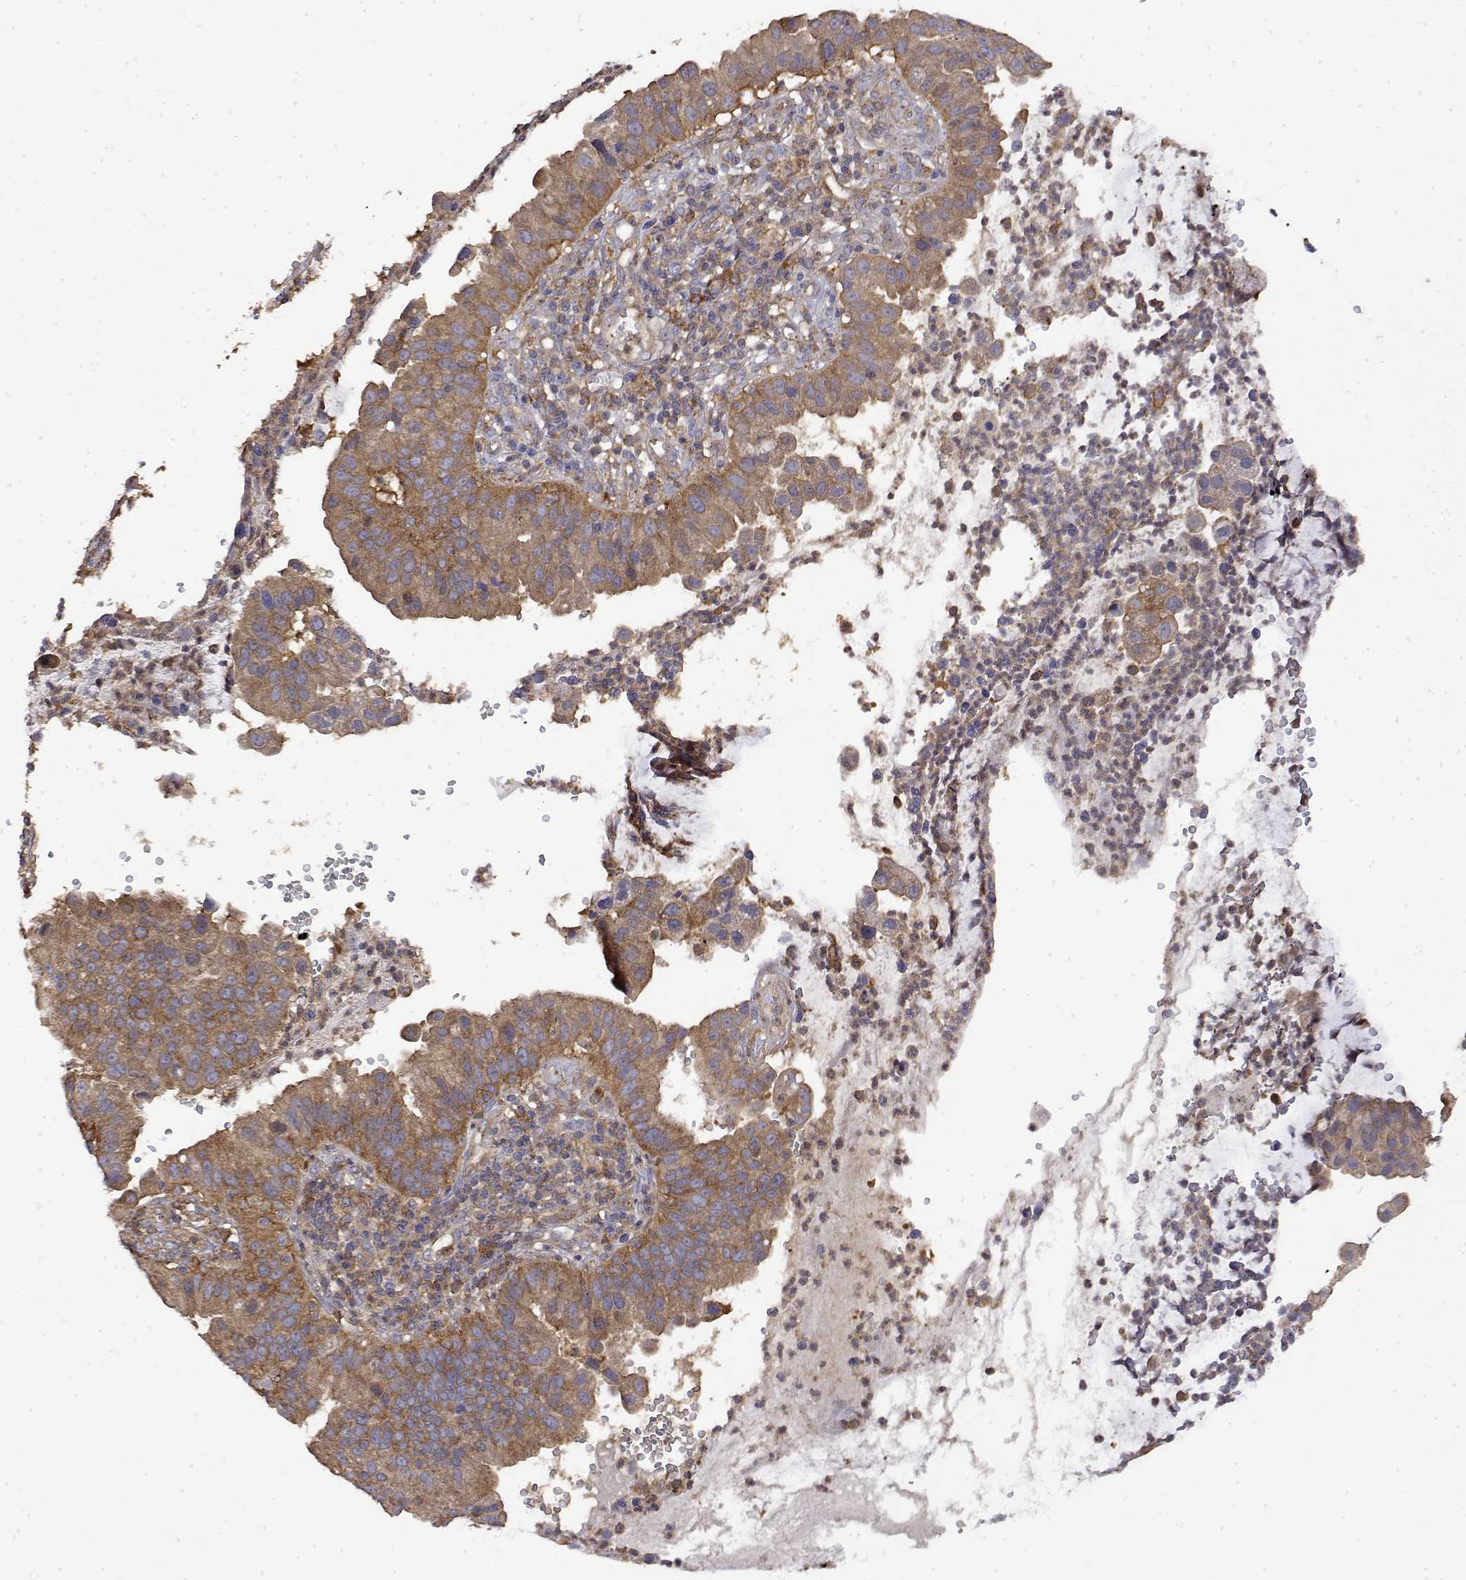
{"staining": {"intensity": "moderate", "quantity": ">75%", "location": "cytoplasmic/membranous"}, "tissue": "cervical cancer", "cell_type": "Tumor cells", "image_type": "cancer", "snomed": [{"axis": "morphology", "description": "Adenocarcinoma, NOS"}, {"axis": "topography", "description": "Cervix"}], "caption": "Cervical adenocarcinoma stained with a protein marker displays moderate staining in tumor cells.", "gene": "PACSIN2", "patient": {"sex": "female", "age": 34}}